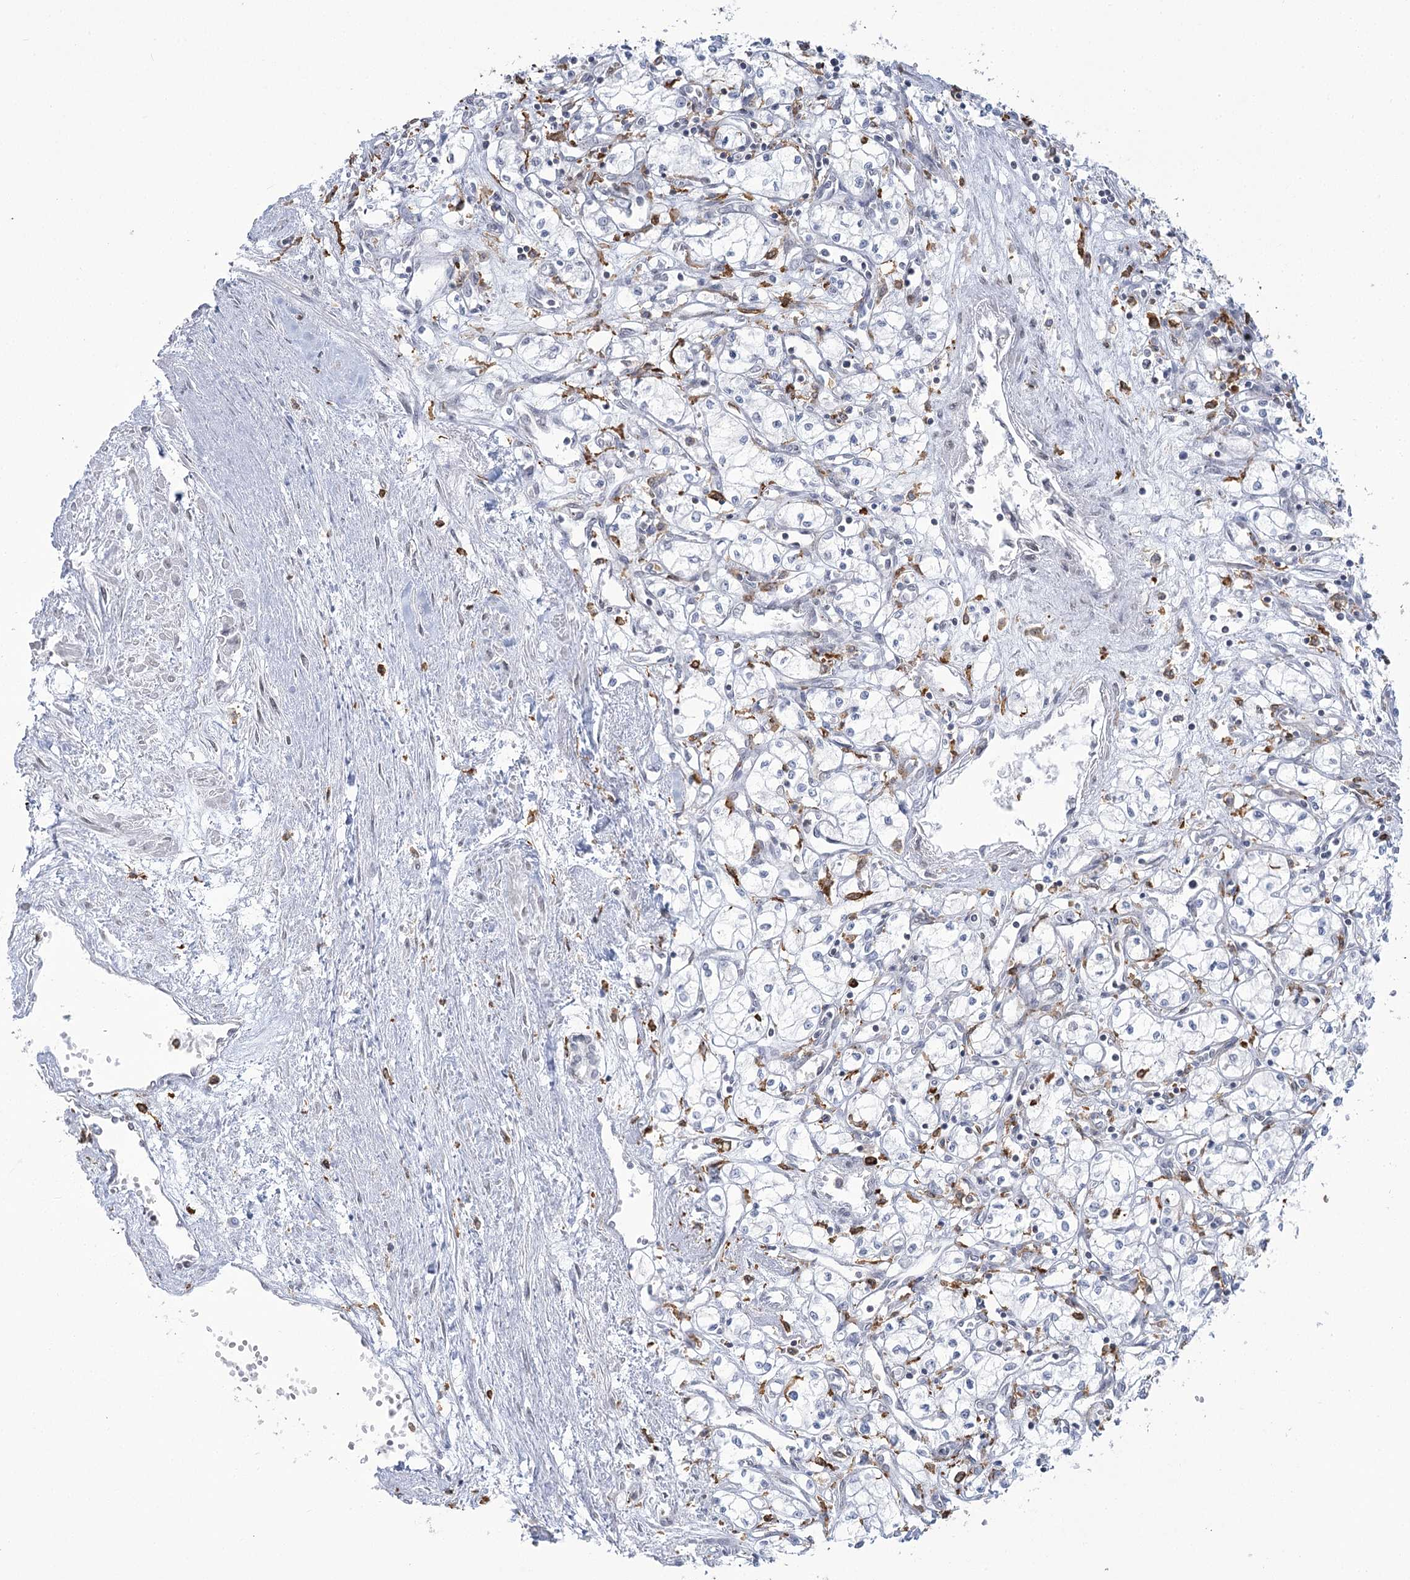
{"staining": {"intensity": "negative", "quantity": "none", "location": "none"}, "tissue": "renal cancer", "cell_type": "Tumor cells", "image_type": "cancer", "snomed": [{"axis": "morphology", "description": "Adenocarcinoma, NOS"}, {"axis": "topography", "description": "Kidney"}], "caption": "Tumor cells show no significant protein positivity in renal cancer.", "gene": "C11orf1", "patient": {"sex": "male", "age": 59}}